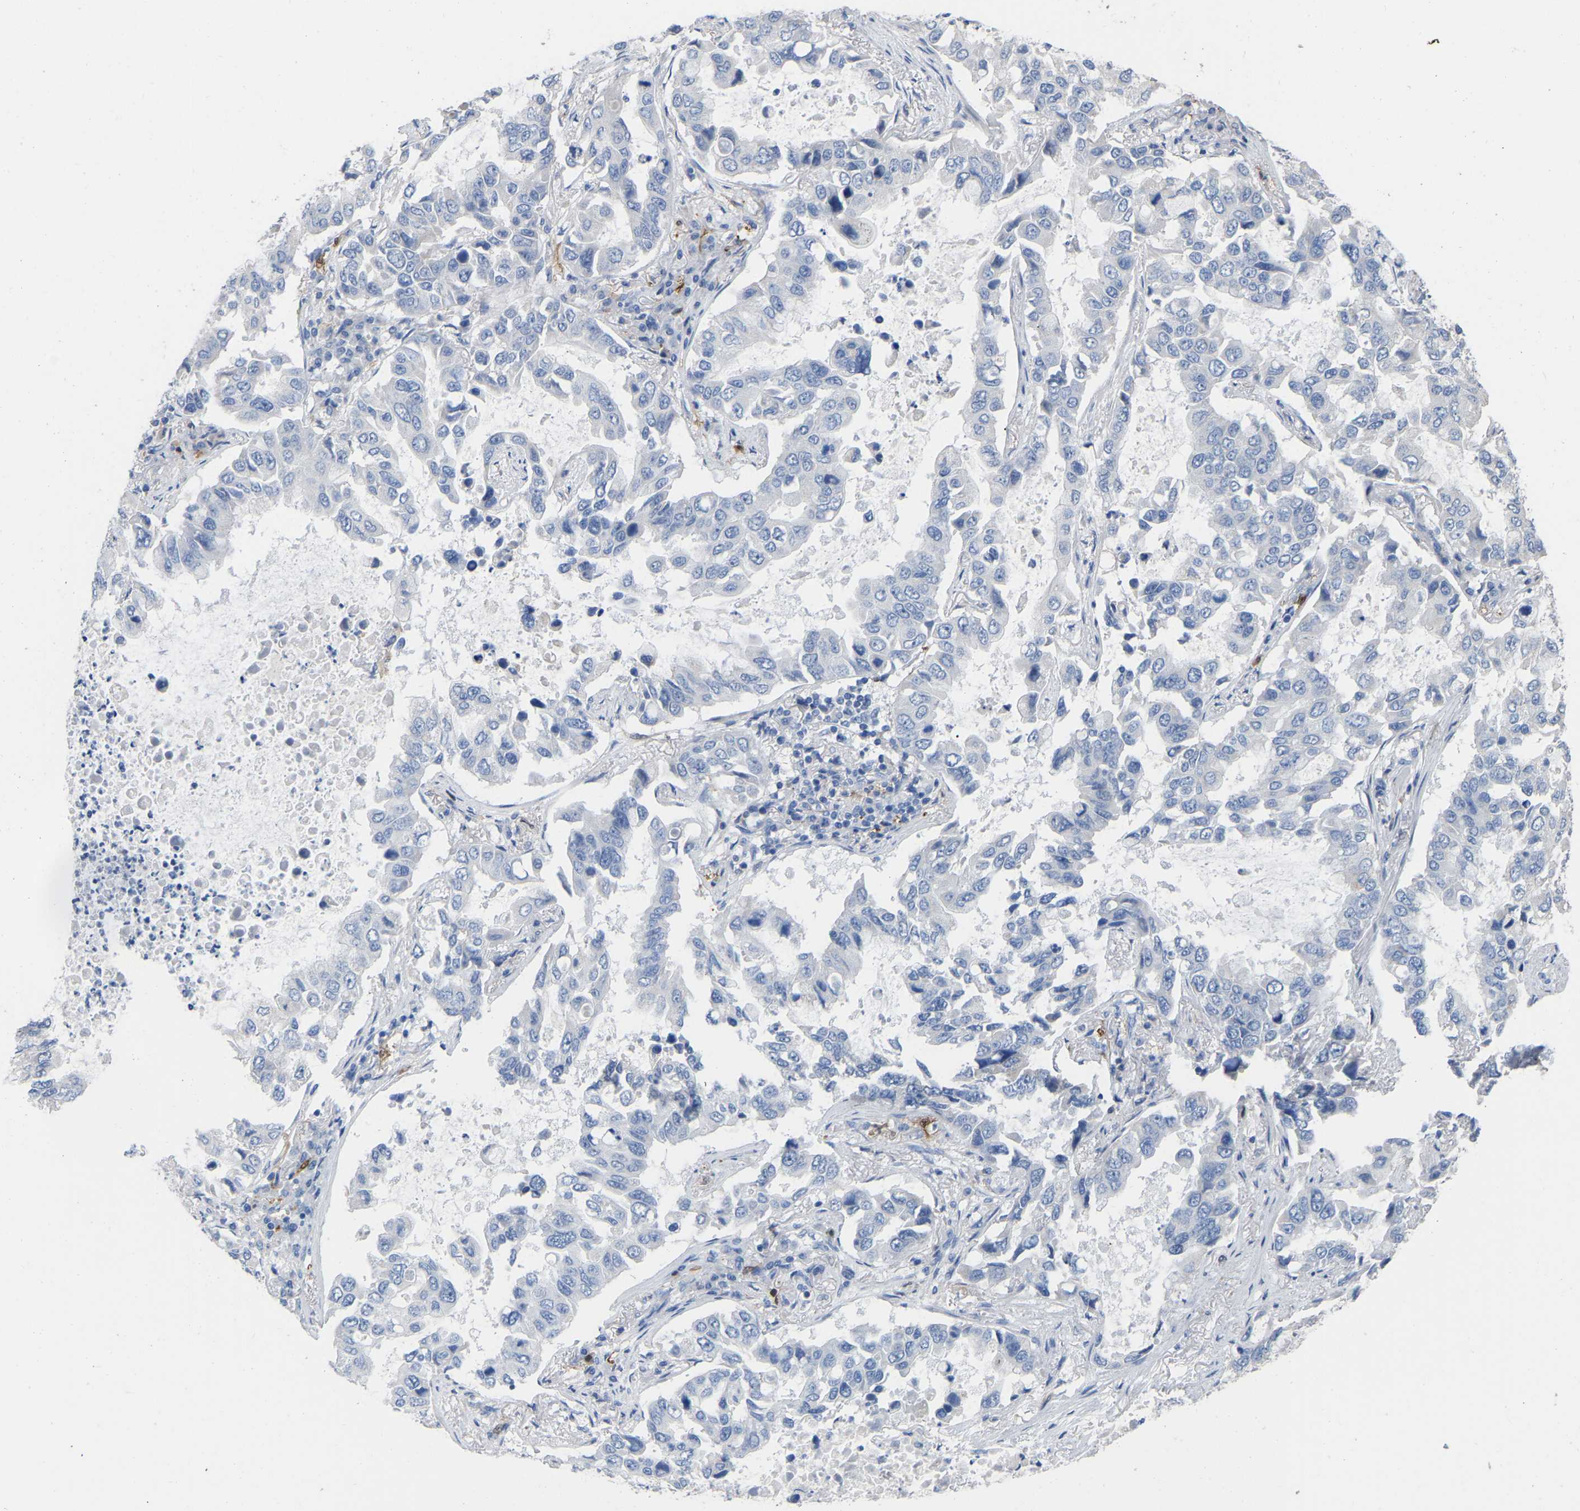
{"staining": {"intensity": "negative", "quantity": "none", "location": "none"}, "tissue": "lung cancer", "cell_type": "Tumor cells", "image_type": "cancer", "snomed": [{"axis": "morphology", "description": "Adenocarcinoma, NOS"}, {"axis": "topography", "description": "Lung"}], "caption": "IHC of lung adenocarcinoma exhibits no positivity in tumor cells.", "gene": "ULBP2", "patient": {"sex": "male", "age": 64}}